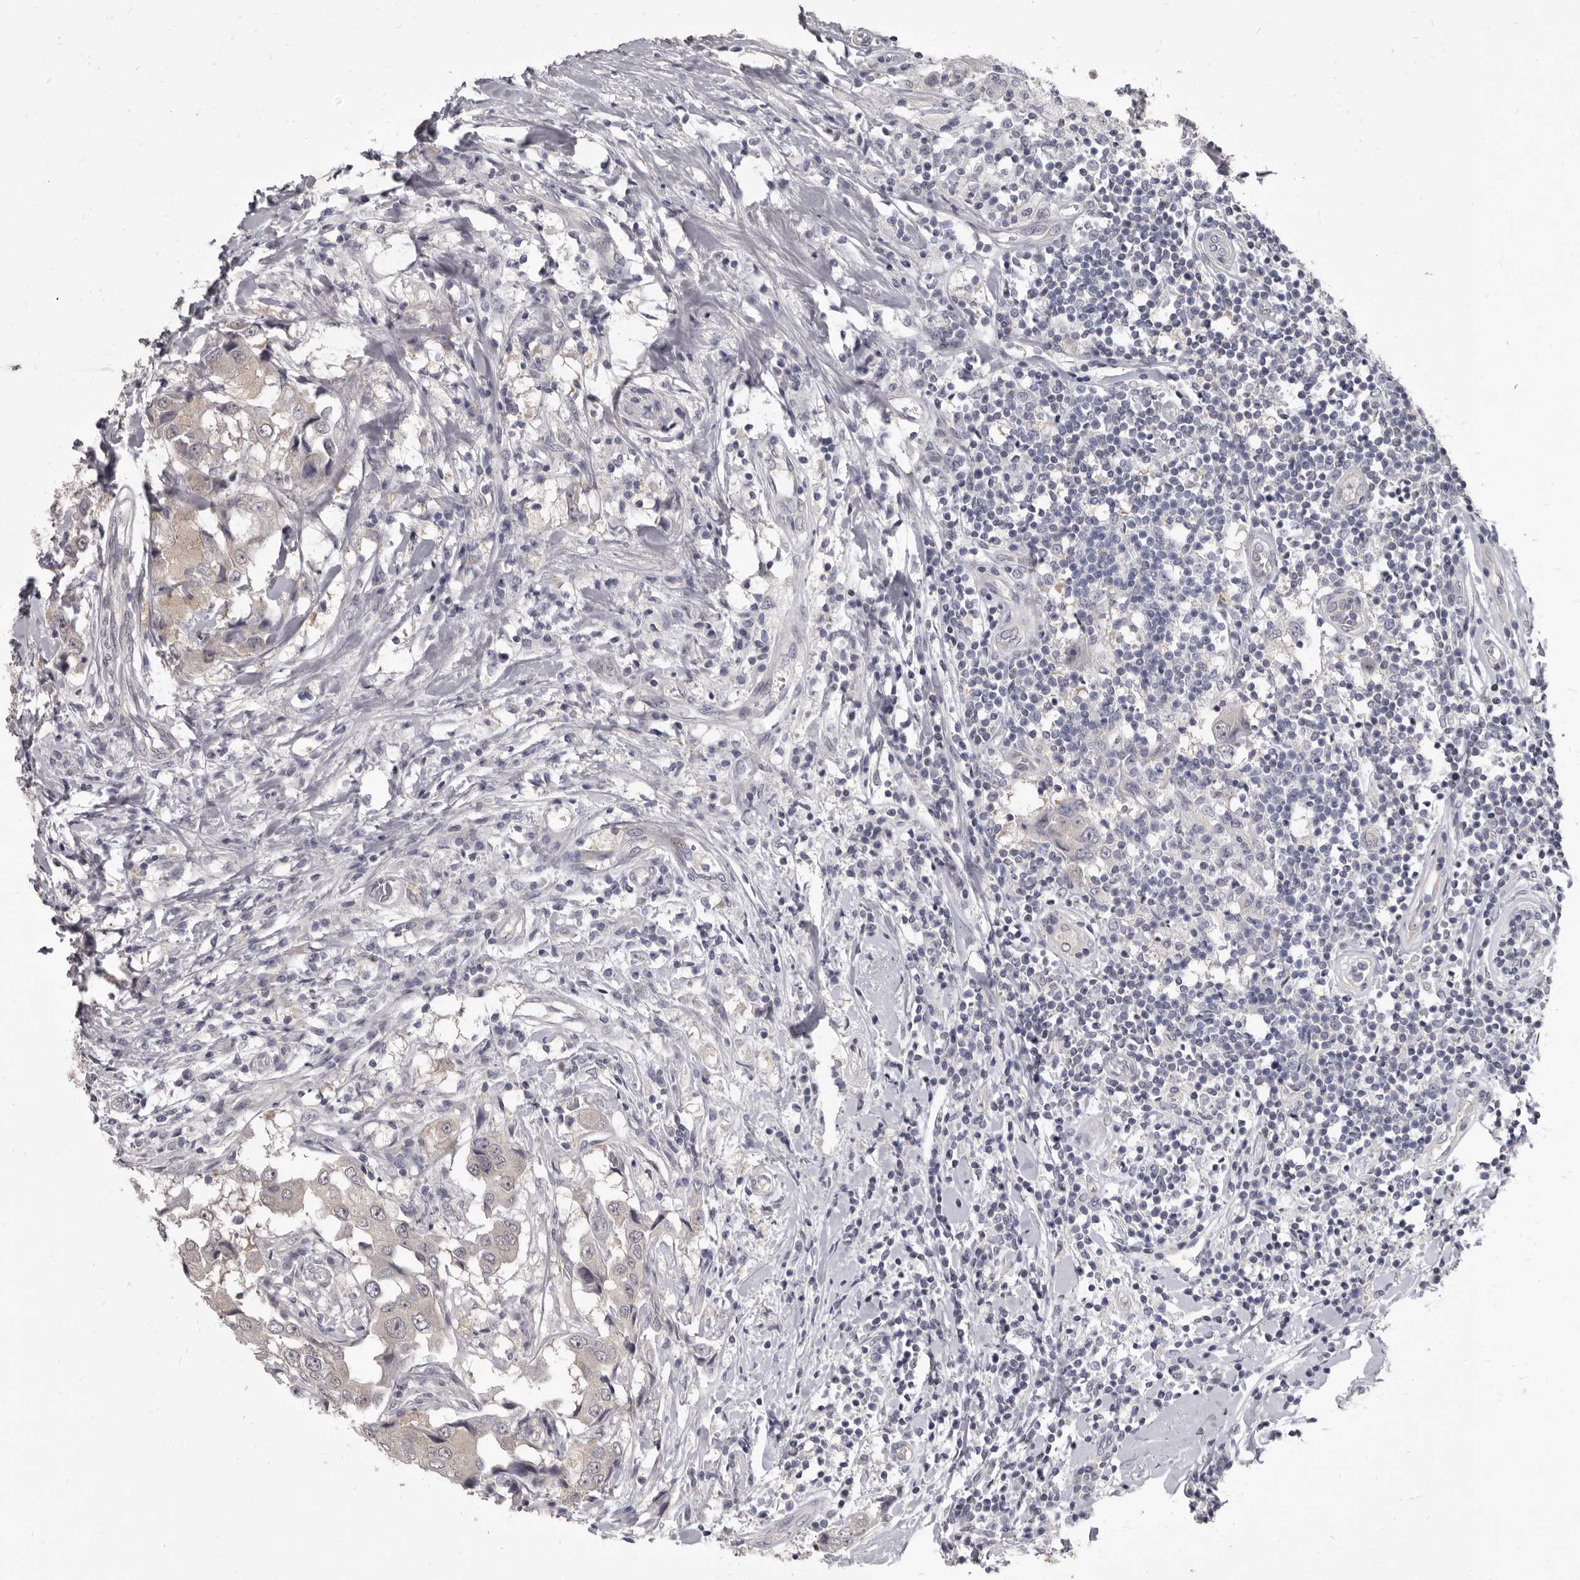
{"staining": {"intensity": "negative", "quantity": "none", "location": "none"}, "tissue": "breast cancer", "cell_type": "Tumor cells", "image_type": "cancer", "snomed": [{"axis": "morphology", "description": "Duct carcinoma"}, {"axis": "topography", "description": "Breast"}], "caption": "Immunohistochemical staining of breast cancer (intraductal carcinoma) demonstrates no significant expression in tumor cells.", "gene": "GSK3B", "patient": {"sex": "female", "age": 27}}